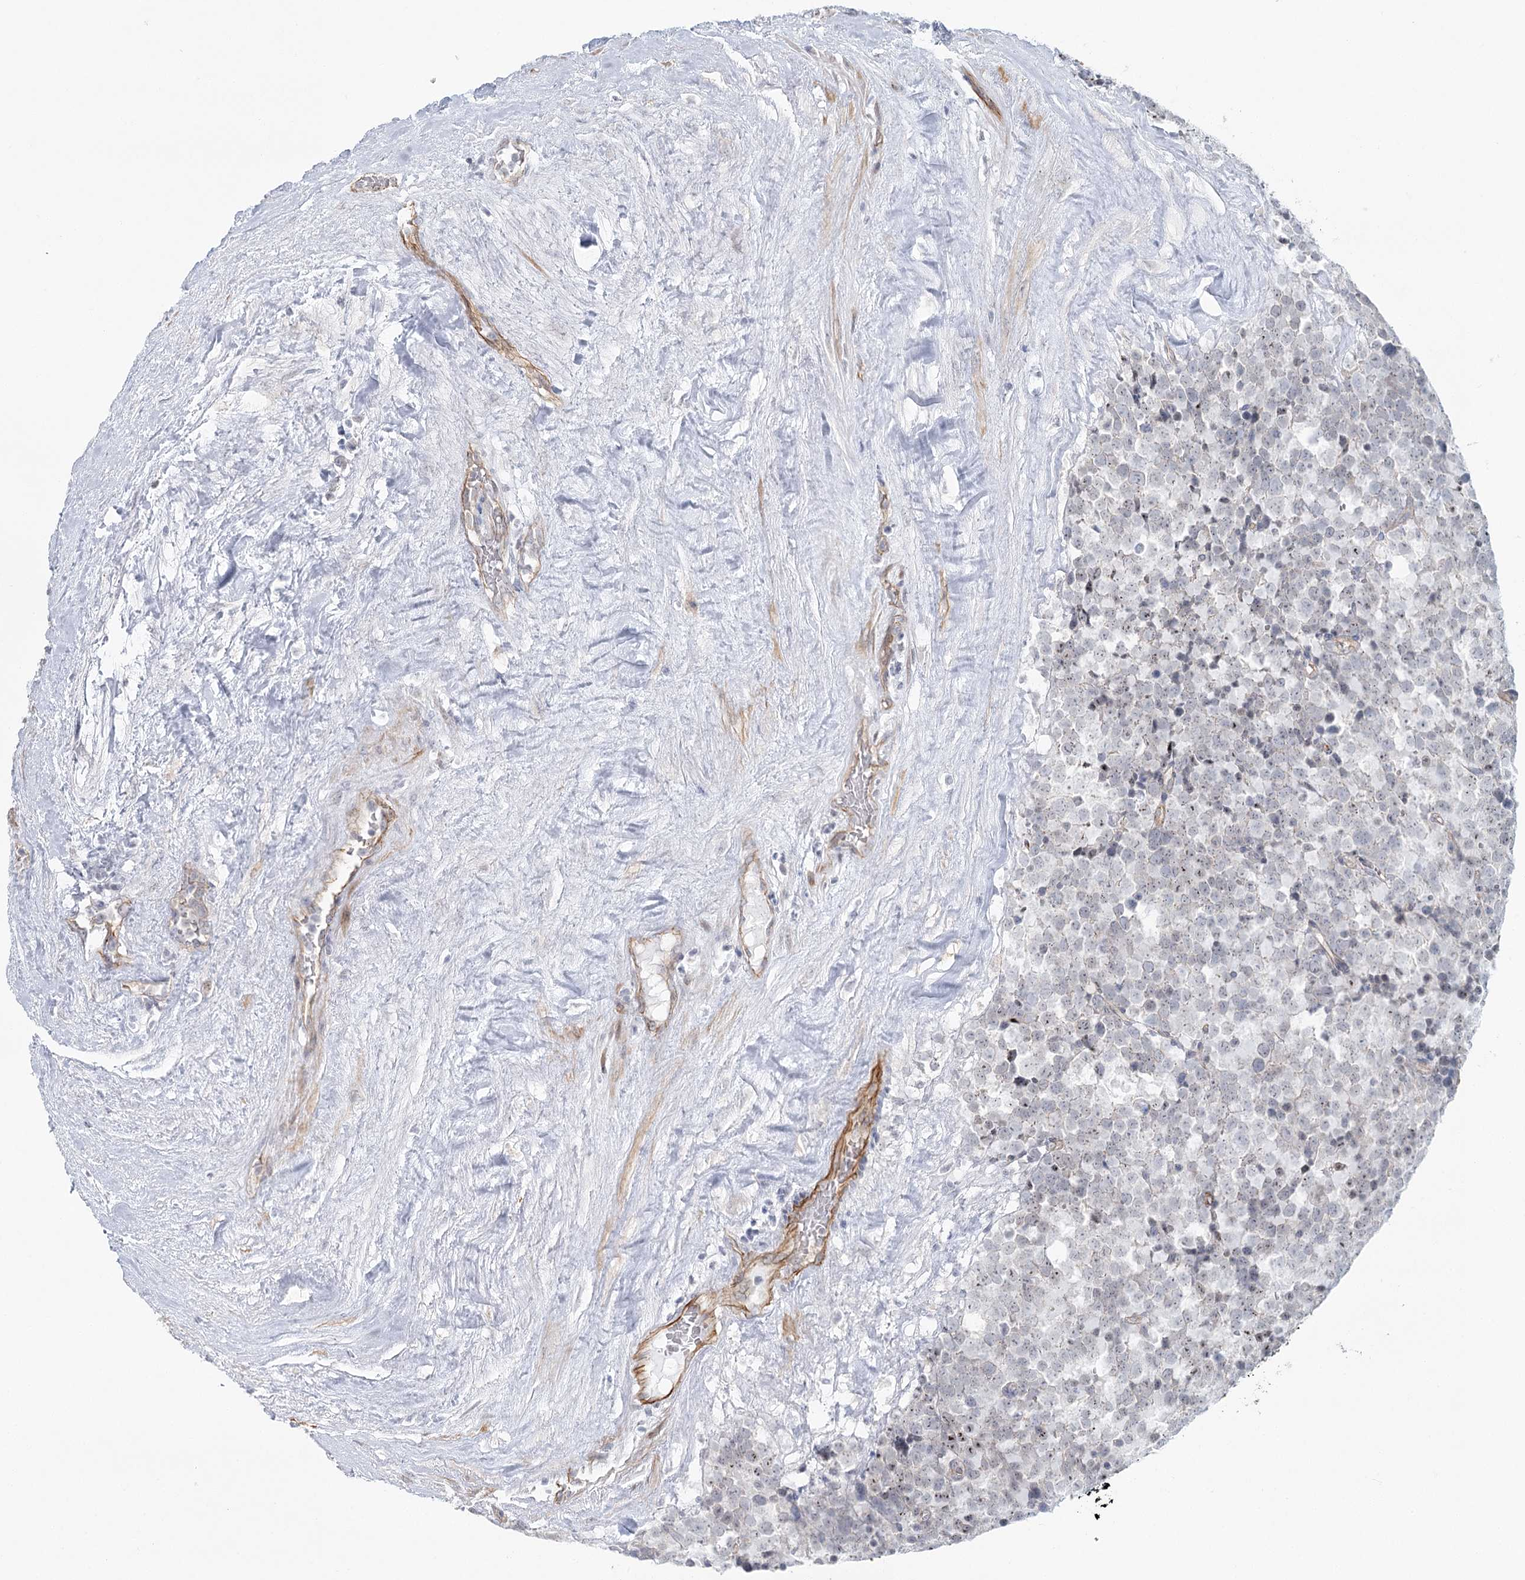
{"staining": {"intensity": "negative", "quantity": "none", "location": "none"}, "tissue": "testis cancer", "cell_type": "Tumor cells", "image_type": "cancer", "snomed": [{"axis": "morphology", "description": "Seminoma, NOS"}, {"axis": "topography", "description": "Testis"}], "caption": "Testis seminoma stained for a protein using IHC reveals no expression tumor cells.", "gene": "ABHD8", "patient": {"sex": "male", "age": 71}}